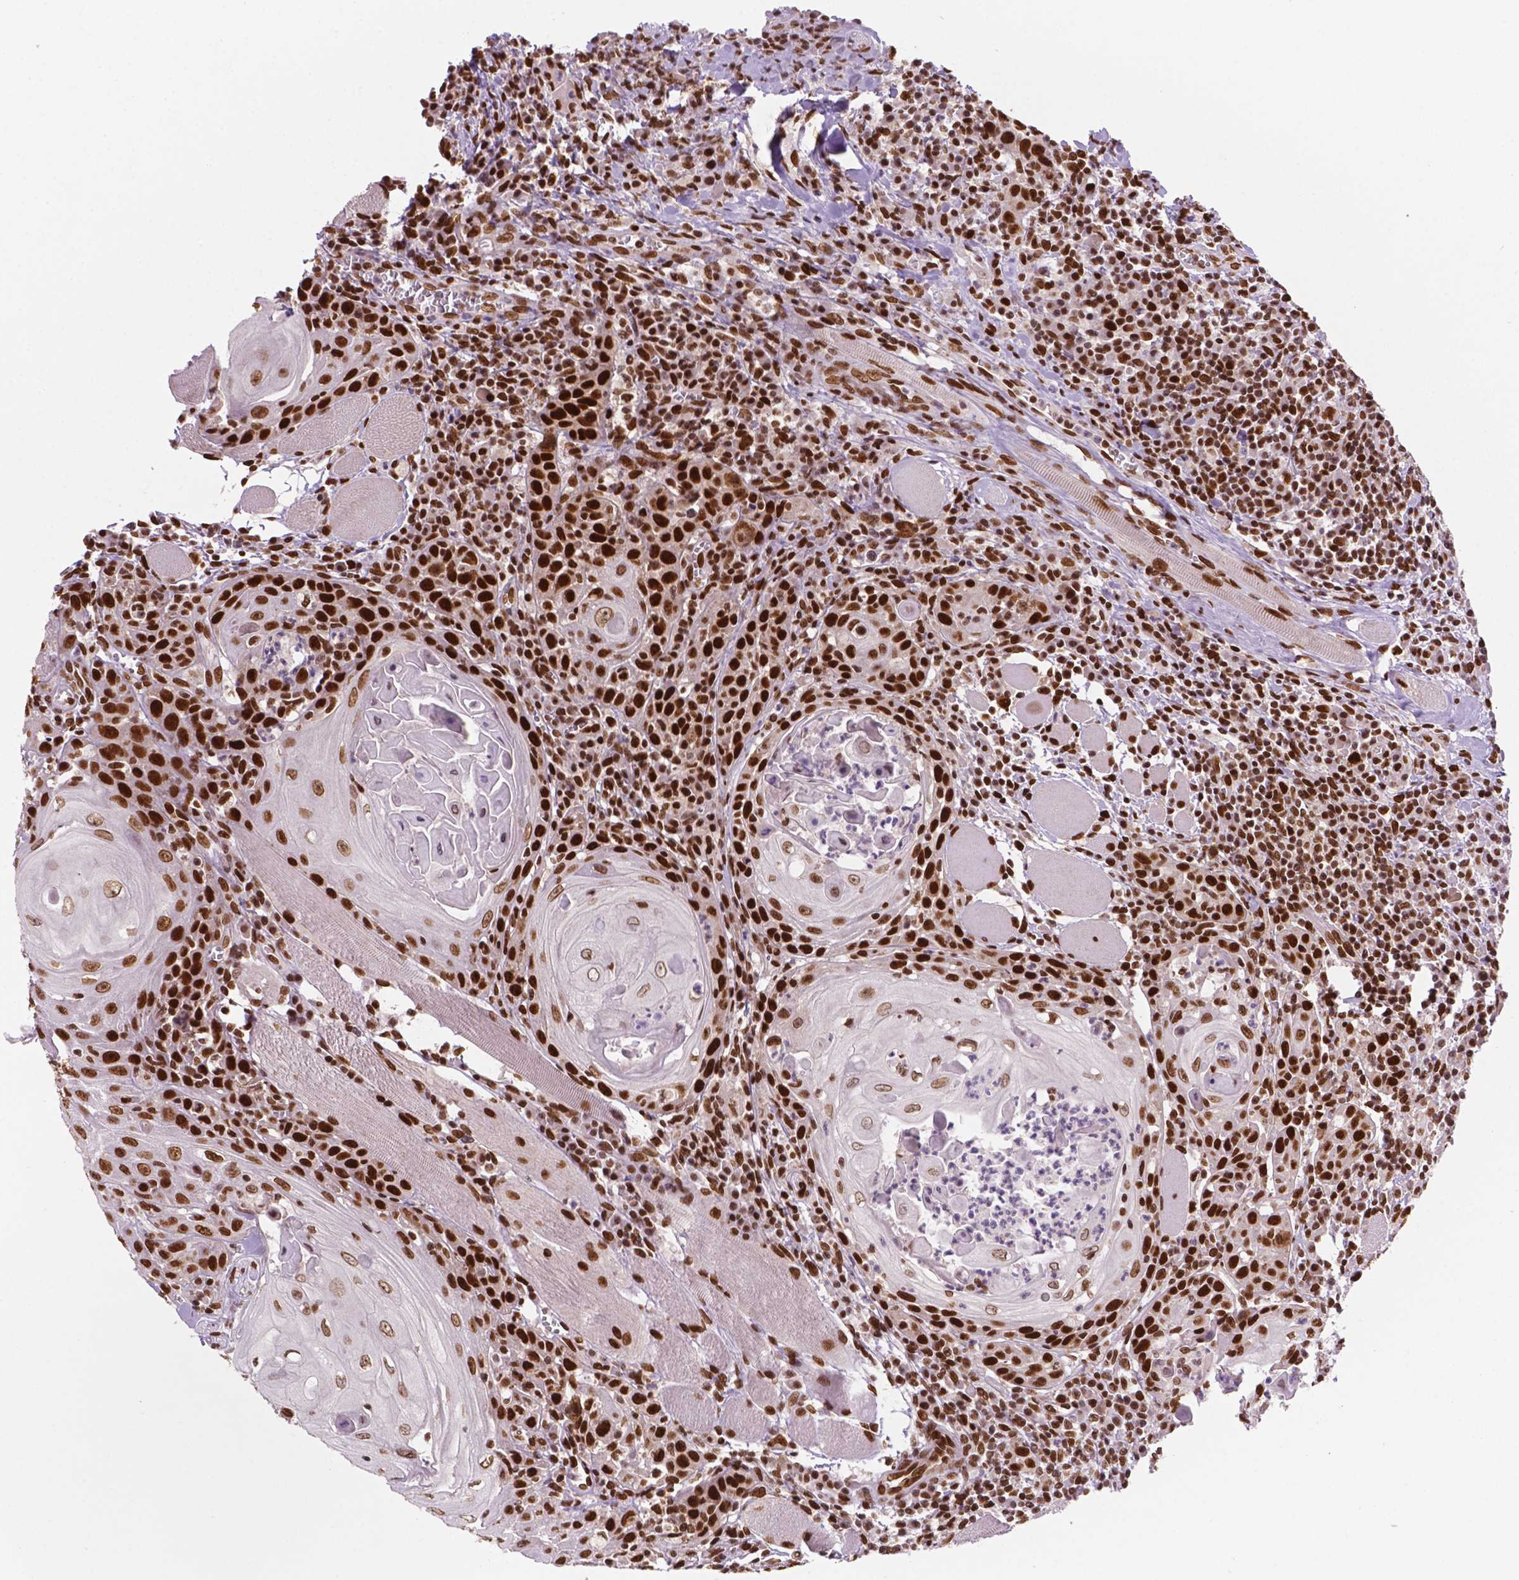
{"staining": {"intensity": "strong", "quantity": ">75%", "location": "nuclear"}, "tissue": "head and neck cancer", "cell_type": "Tumor cells", "image_type": "cancer", "snomed": [{"axis": "morphology", "description": "Squamous cell carcinoma, NOS"}, {"axis": "topography", "description": "Head-Neck"}], "caption": "Human squamous cell carcinoma (head and neck) stained with a protein marker displays strong staining in tumor cells.", "gene": "MLH1", "patient": {"sex": "male", "age": 52}}